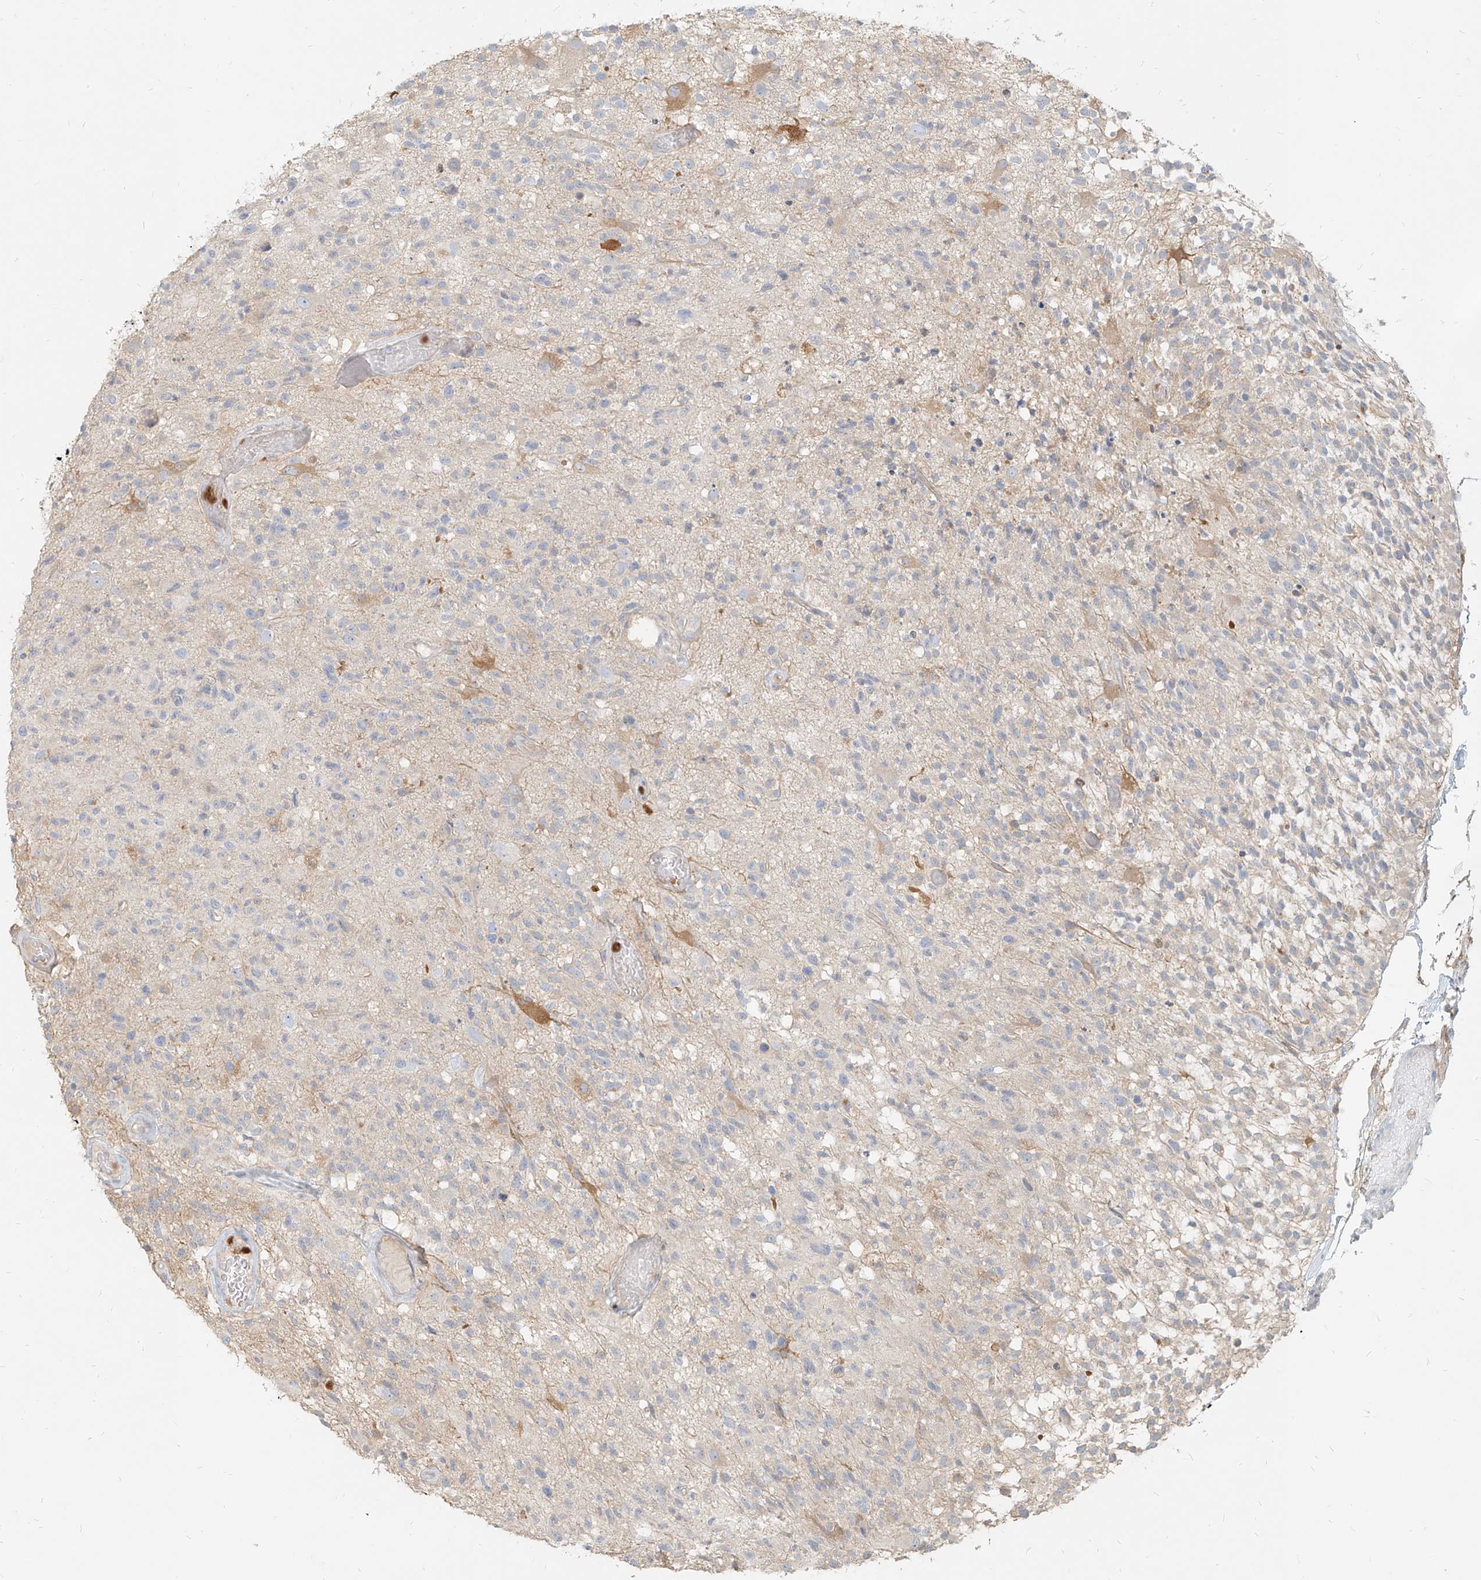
{"staining": {"intensity": "negative", "quantity": "none", "location": "none"}, "tissue": "glioma", "cell_type": "Tumor cells", "image_type": "cancer", "snomed": [{"axis": "morphology", "description": "Glioma, malignant, High grade"}, {"axis": "morphology", "description": "Glioblastoma, NOS"}, {"axis": "topography", "description": "Brain"}], "caption": "Immunohistochemical staining of malignant glioma (high-grade) displays no significant positivity in tumor cells.", "gene": "PGD", "patient": {"sex": "male", "age": 60}}